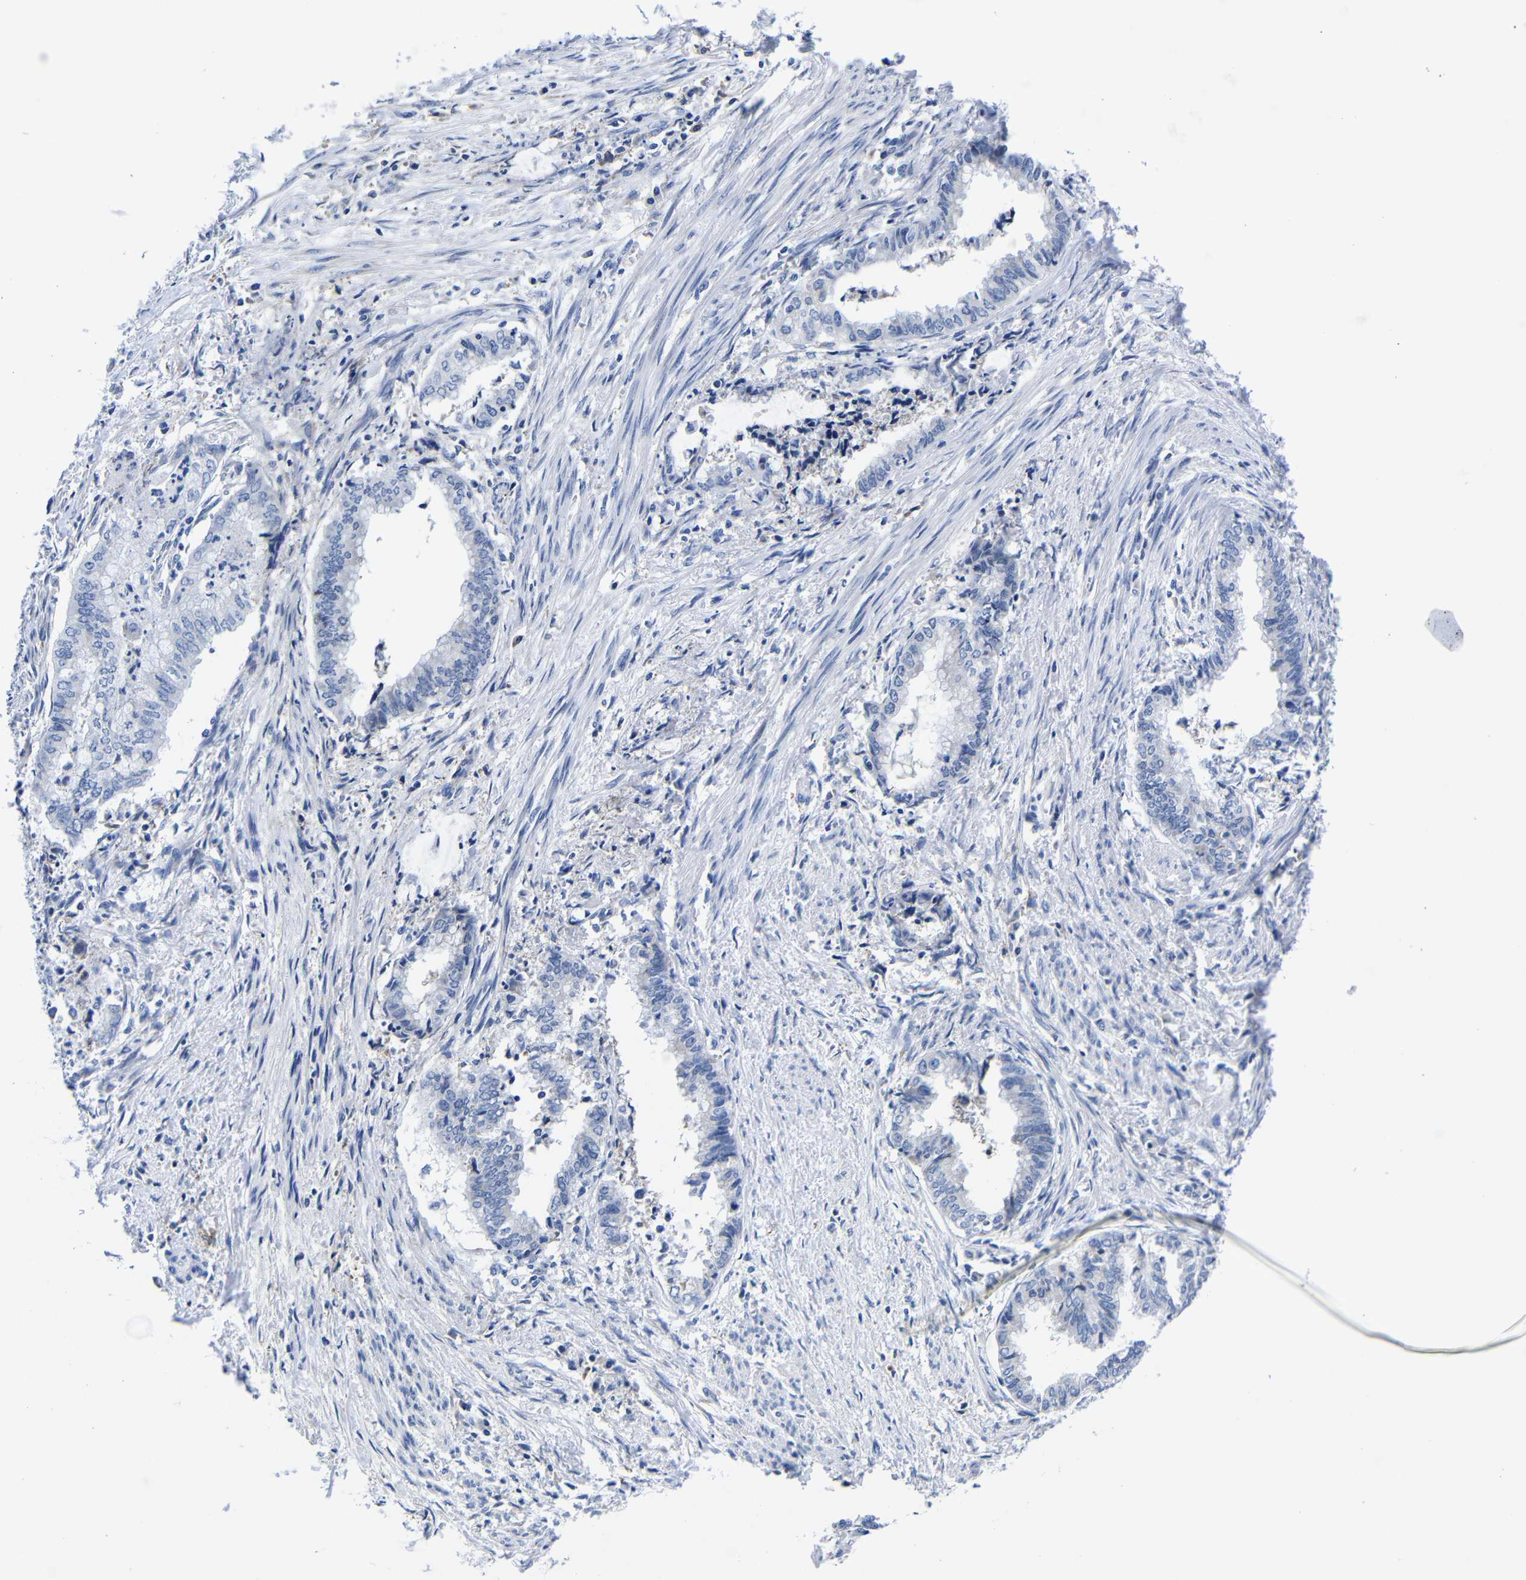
{"staining": {"intensity": "negative", "quantity": "none", "location": "none"}, "tissue": "endometrial cancer", "cell_type": "Tumor cells", "image_type": "cancer", "snomed": [{"axis": "morphology", "description": "Necrosis, NOS"}, {"axis": "morphology", "description": "Adenocarcinoma, NOS"}, {"axis": "topography", "description": "Endometrium"}], "caption": "Immunohistochemistry (IHC) image of neoplastic tissue: human endometrial cancer stained with DAB (3,3'-diaminobenzidine) displays no significant protein positivity in tumor cells. (Stains: DAB (3,3'-diaminobenzidine) IHC with hematoxylin counter stain, Microscopy: brightfield microscopy at high magnification).", "gene": "CLEC4G", "patient": {"sex": "female", "age": 79}}